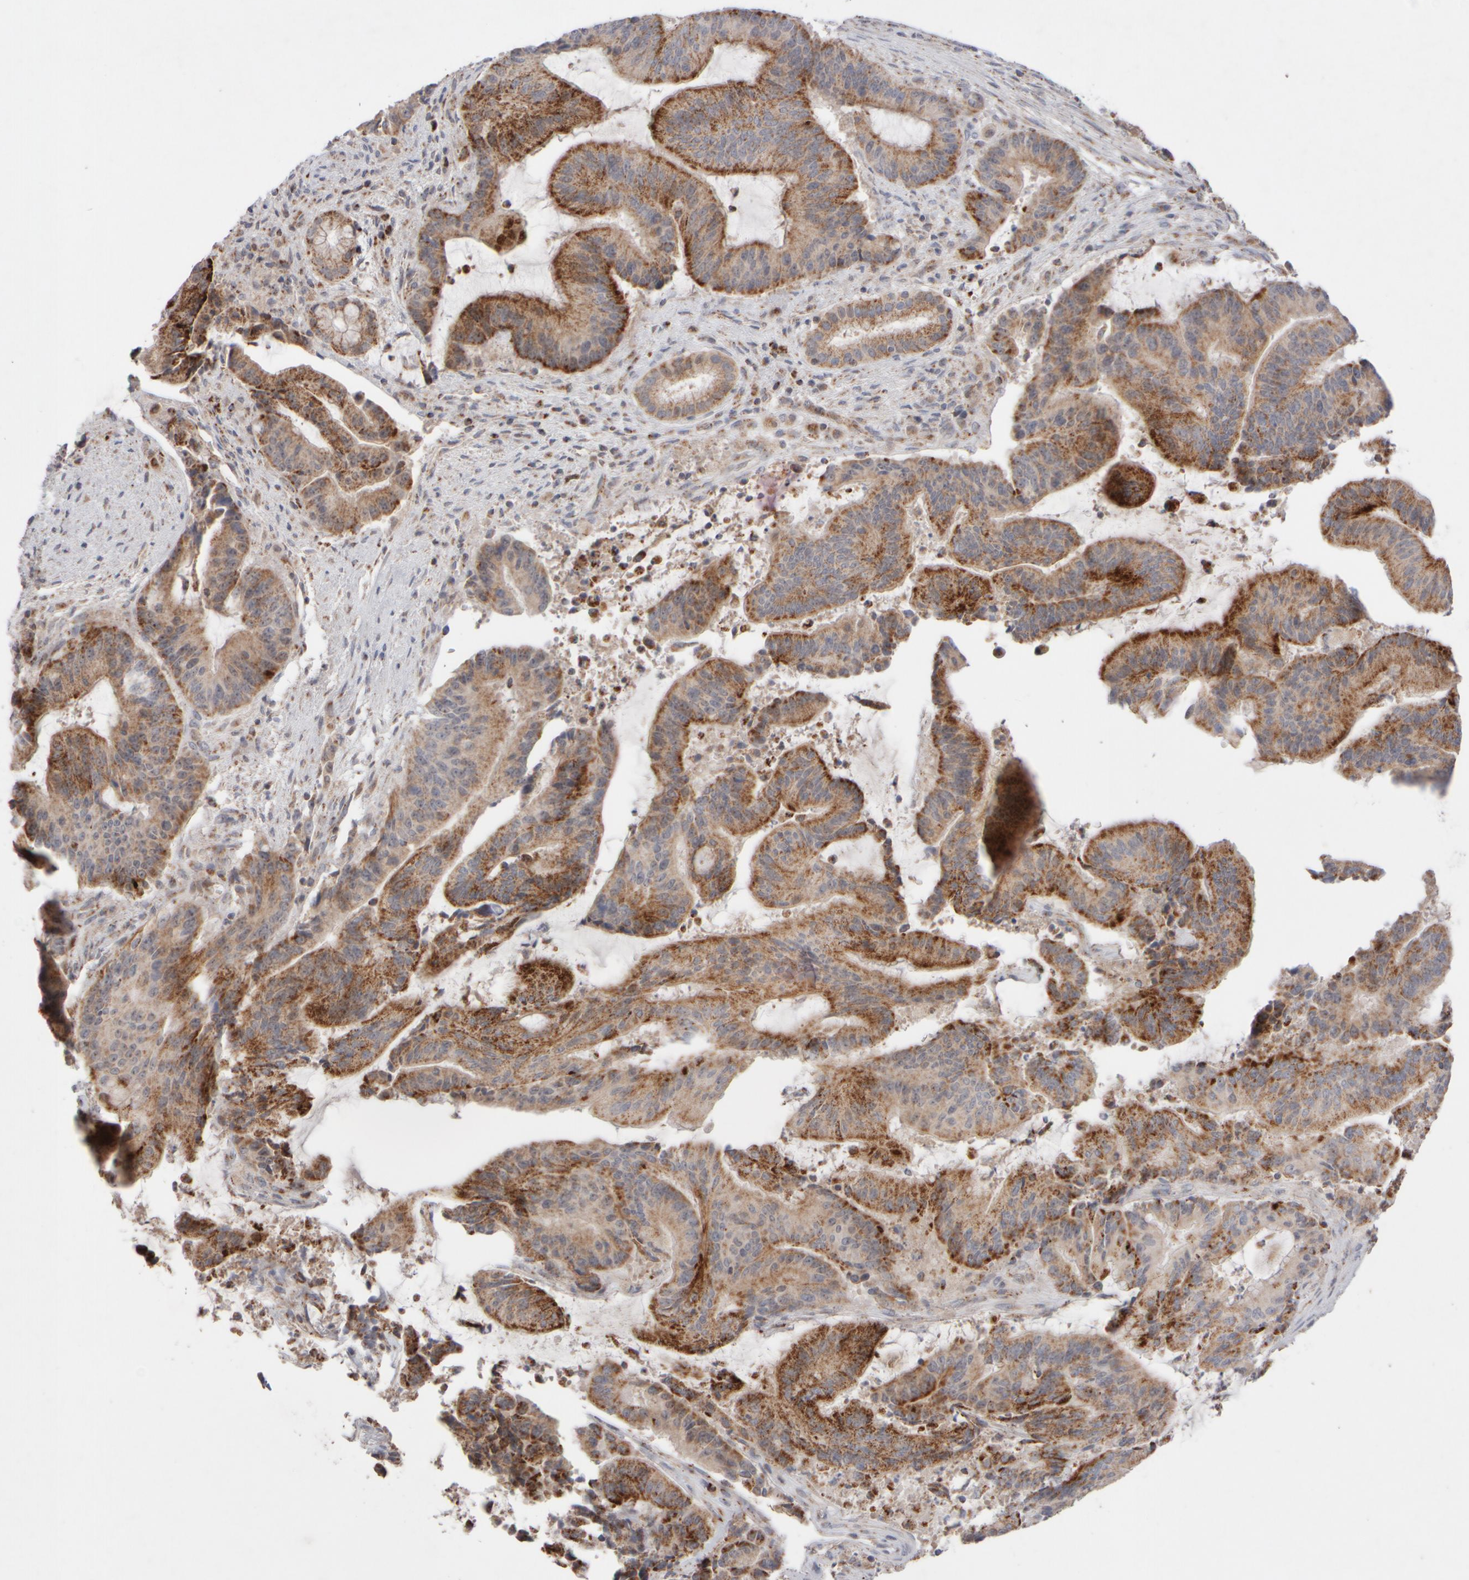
{"staining": {"intensity": "moderate", "quantity": ">75%", "location": "cytoplasmic/membranous"}, "tissue": "liver cancer", "cell_type": "Tumor cells", "image_type": "cancer", "snomed": [{"axis": "morphology", "description": "Normal tissue, NOS"}, {"axis": "morphology", "description": "Cholangiocarcinoma"}, {"axis": "topography", "description": "Liver"}, {"axis": "topography", "description": "Peripheral nerve tissue"}], "caption": "Liver cancer stained for a protein exhibits moderate cytoplasmic/membranous positivity in tumor cells.", "gene": "CHADL", "patient": {"sex": "female", "age": 73}}